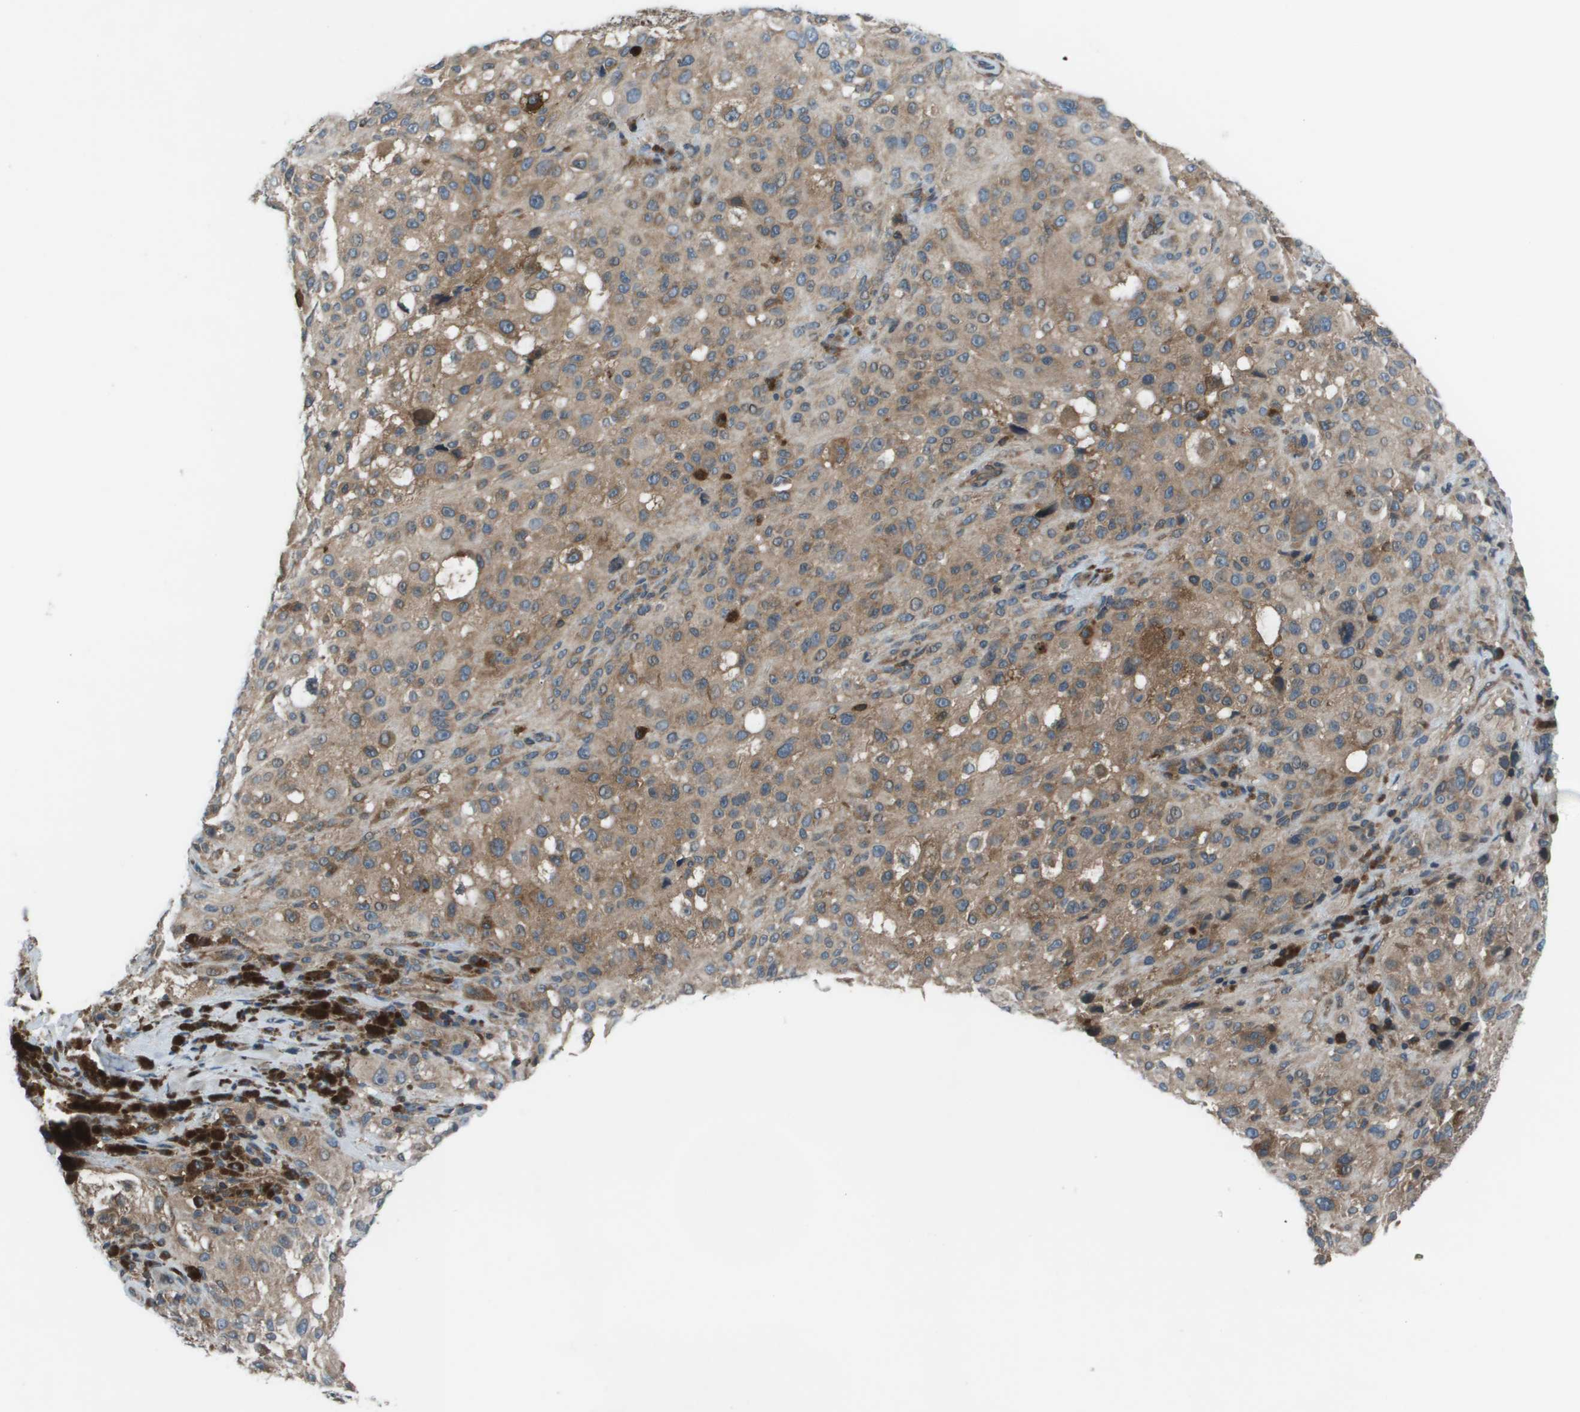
{"staining": {"intensity": "weak", "quantity": ">75%", "location": "cytoplasmic/membranous"}, "tissue": "melanoma", "cell_type": "Tumor cells", "image_type": "cancer", "snomed": [{"axis": "morphology", "description": "Necrosis, NOS"}, {"axis": "morphology", "description": "Malignant melanoma, NOS"}, {"axis": "topography", "description": "Skin"}], "caption": "This micrograph shows melanoma stained with immunohistochemistry to label a protein in brown. The cytoplasmic/membranous of tumor cells show weak positivity for the protein. Nuclei are counter-stained blue.", "gene": "EIF3B", "patient": {"sex": "female", "age": 87}}